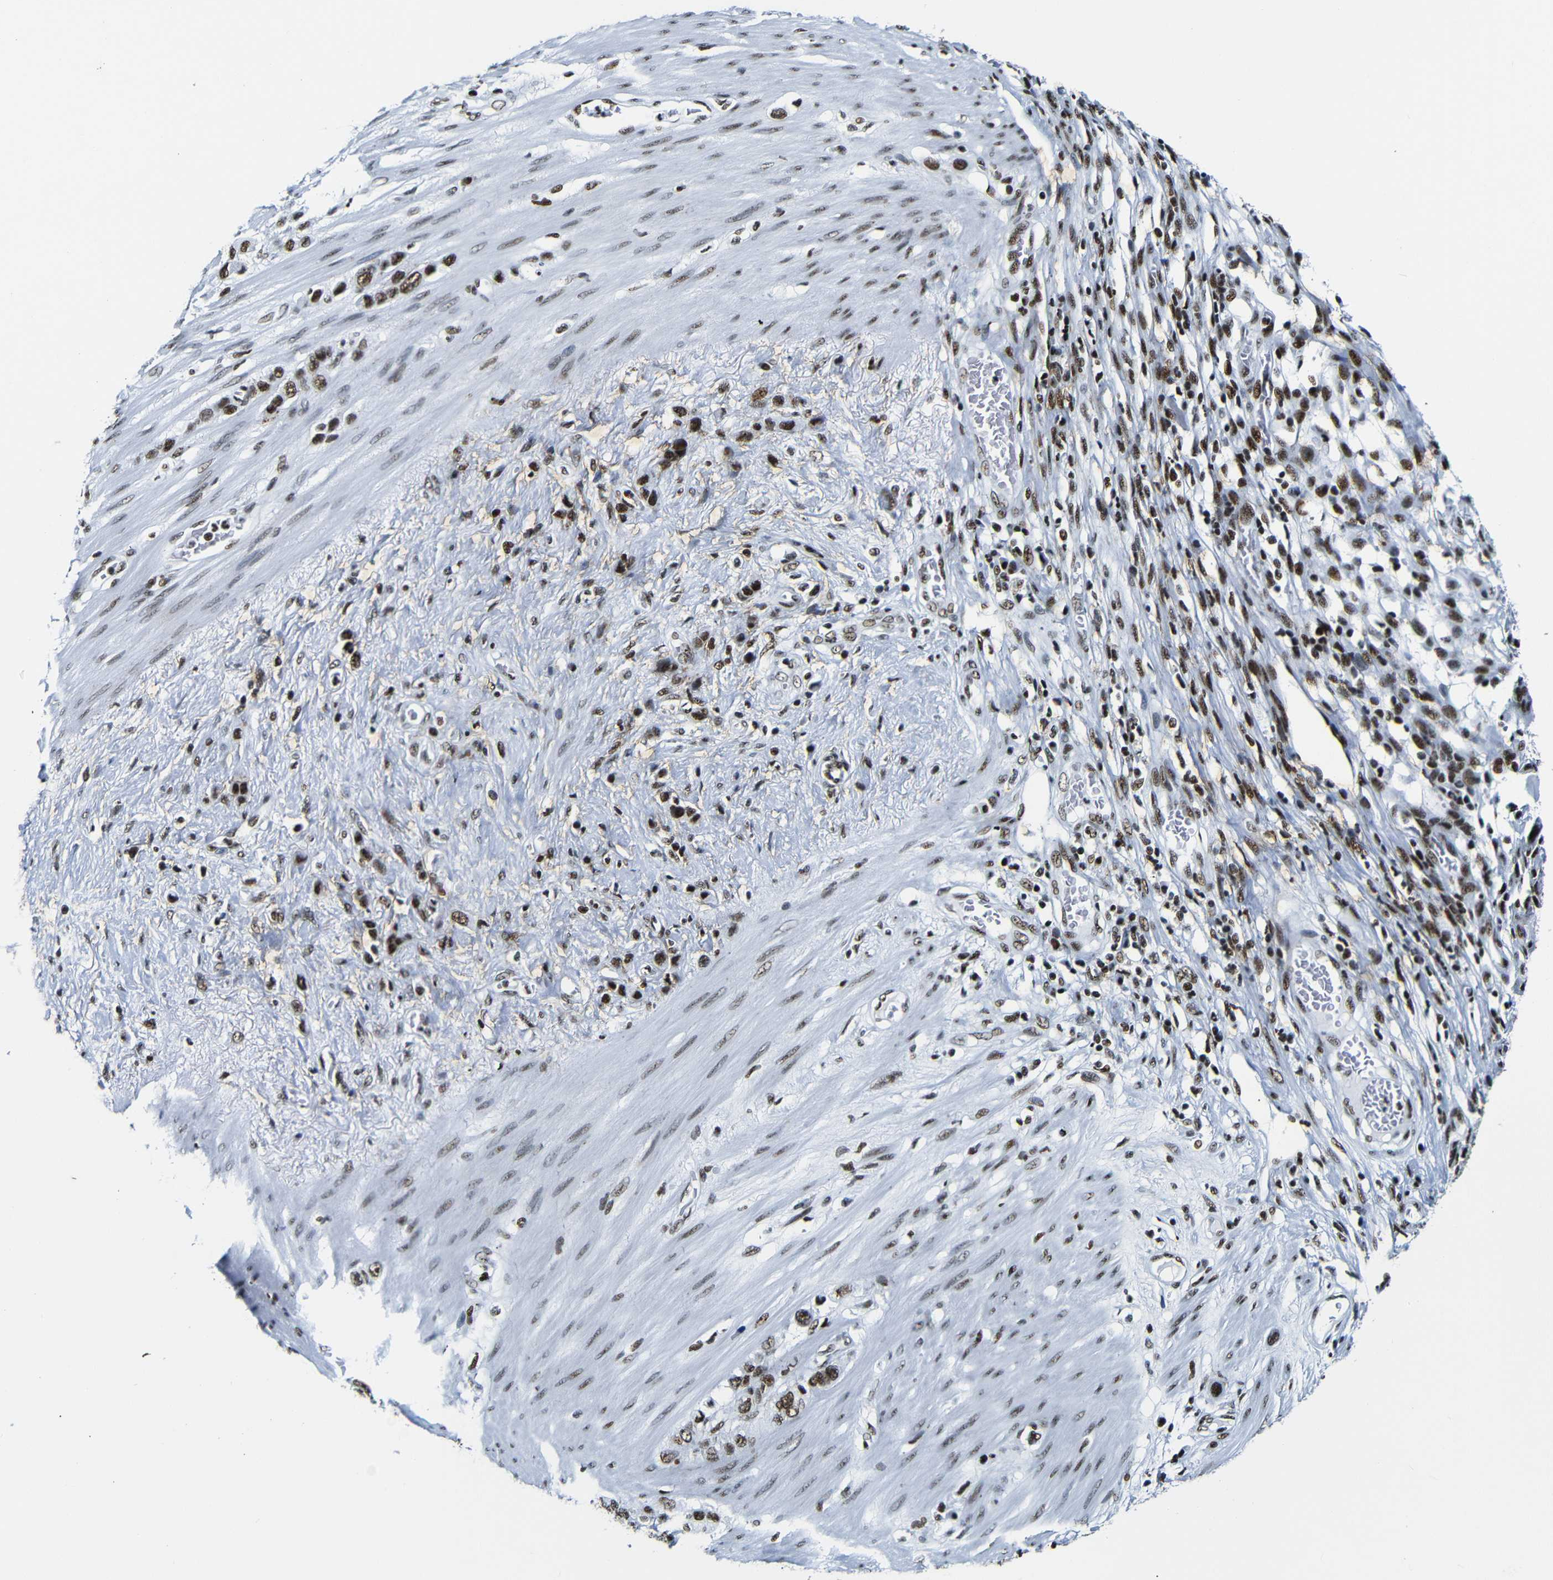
{"staining": {"intensity": "strong", "quantity": ">75%", "location": "nuclear"}, "tissue": "stomach cancer", "cell_type": "Tumor cells", "image_type": "cancer", "snomed": [{"axis": "morphology", "description": "Adenocarcinoma, NOS"}, {"axis": "morphology", "description": "Adenocarcinoma, High grade"}, {"axis": "topography", "description": "Stomach, upper"}, {"axis": "topography", "description": "Stomach, lower"}], "caption": "Stomach cancer (adenocarcinoma) stained with a protein marker demonstrates strong staining in tumor cells.", "gene": "SRSF1", "patient": {"sex": "female", "age": 65}}